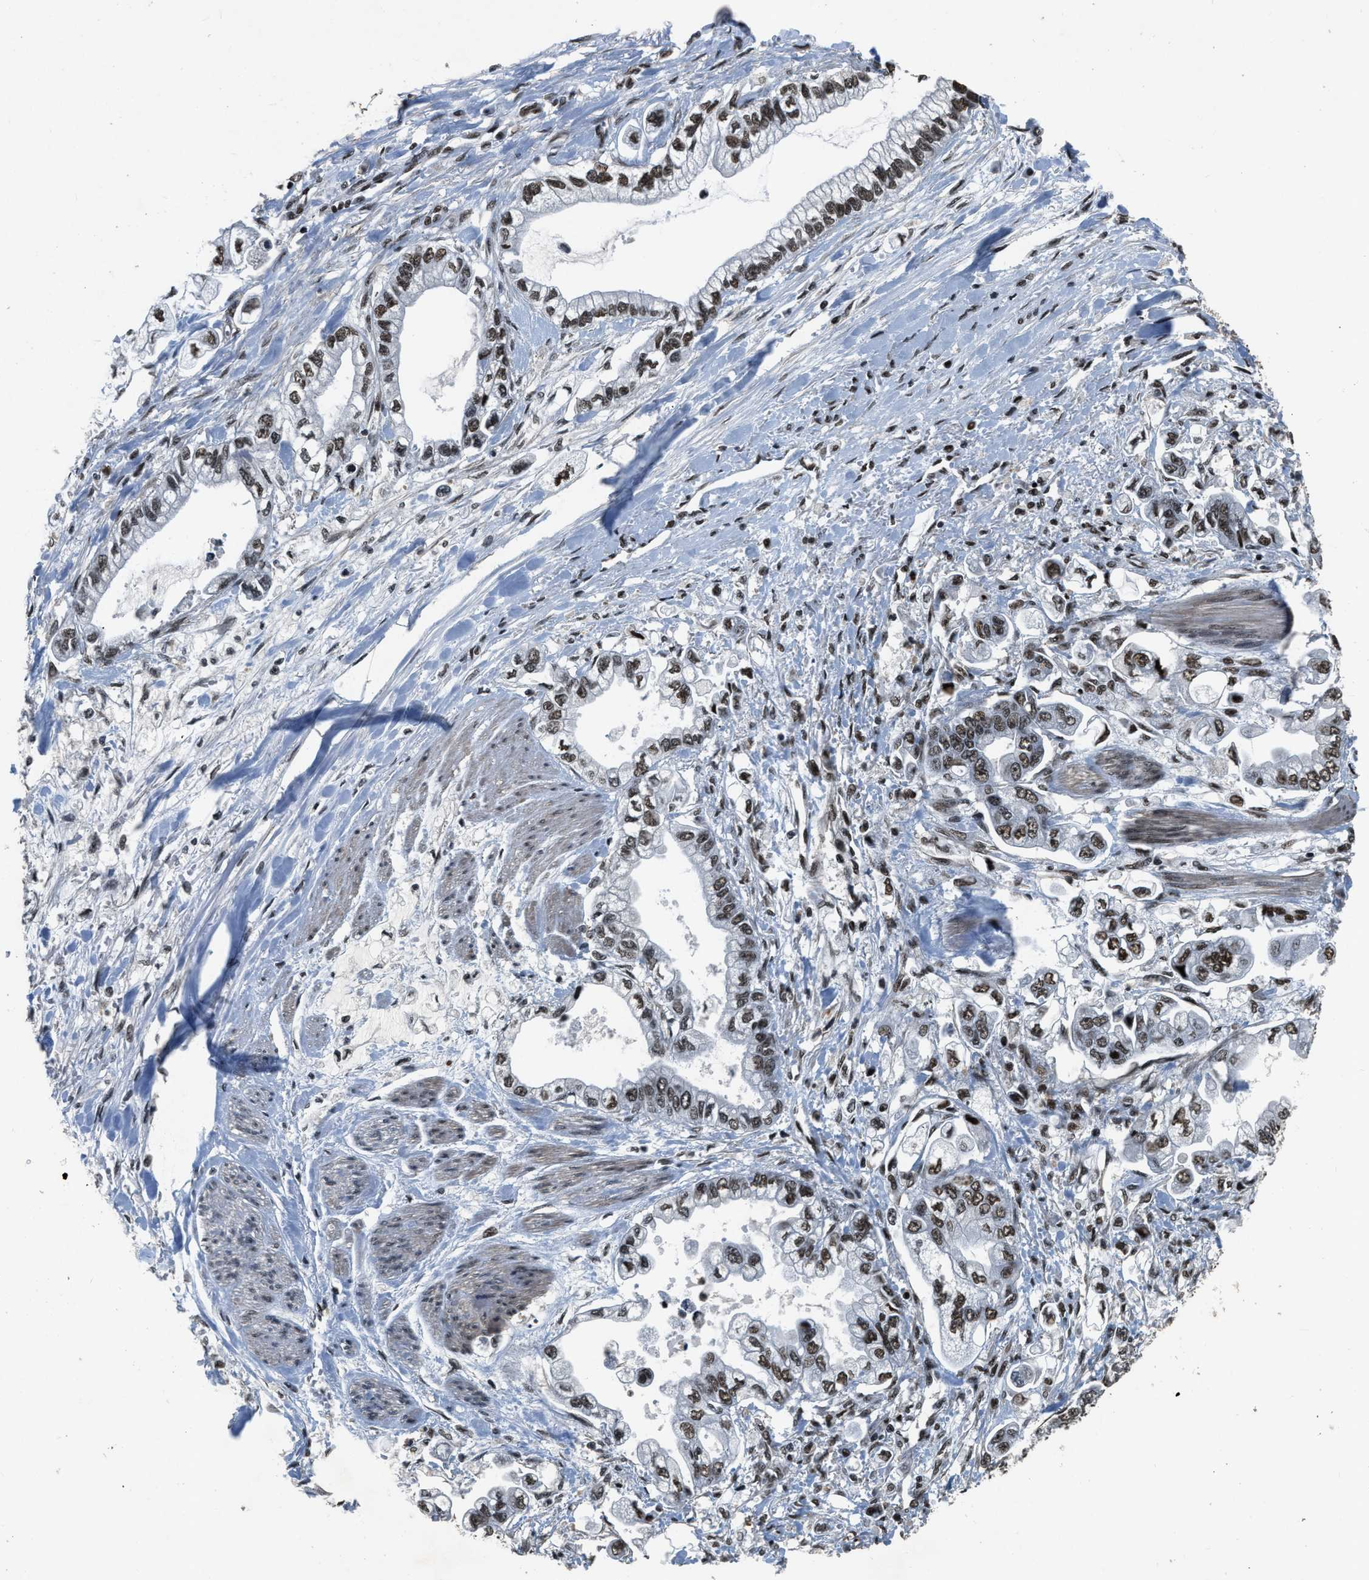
{"staining": {"intensity": "strong", "quantity": ">75%", "location": "nuclear"}, "tissue": "stomach cancer", "cell_type": "Tumor cells", "image_type": "cancer", "snomed": [{"axis": "morphology", "description": "Normal tissue, NOS"}, {"axis": "morphology", "description": "Adenocarcinoma, NOS"}, {"axis": "topography", "description": "Stomach"}], "caption": "Stomach adenocarcinoma tissue exhibits strong nuclear positivity in about >75% of tumor cells, visualized by immunohistochemistry. The staining is performed using DAB brown chromogen to label protein expression. The nuclei are counter-stained blue using hematoxylin.", "gene": "SMARCB1", "patient": {"sex": "male", "age": 62}}